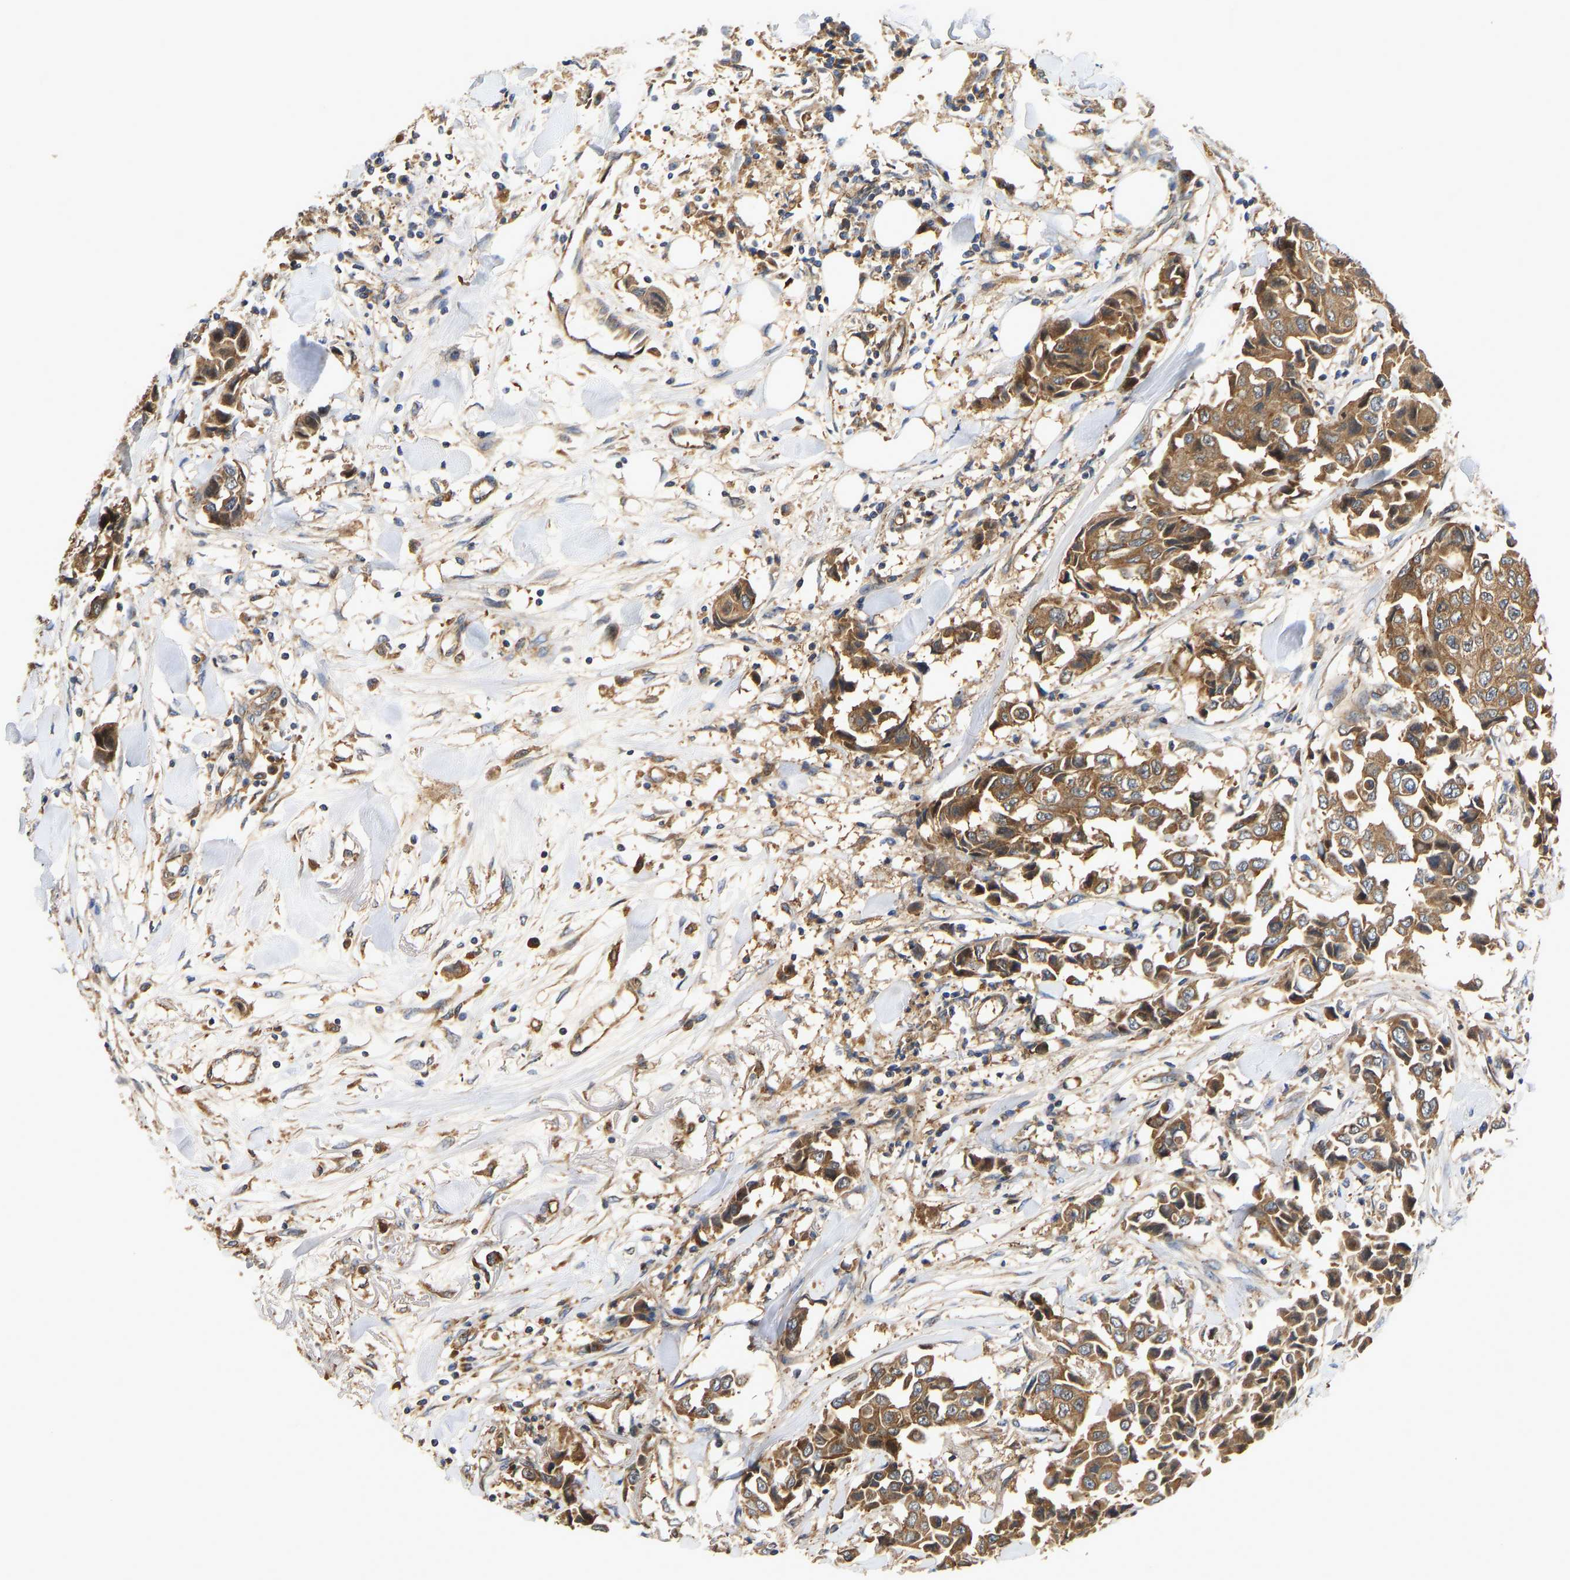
{"staining": {"intensity": "moderate", "quantity": ">75%", "location": "cytoplasmic/membranous"}, "tissue": "breast cancer", "cell_type": "Tumor cells", "image_type": "cancer", "snomed": [{"axis": "morphology", "description": "Duct carcinoma"}, {"axis": "topography", "description": "Breast"}], "caption": "Tumor cells display medium levels of moderate cytoplasmic/membranous positivity in approximately >75% of cells in breast cancer (infiltrating ductal carcinoma). (DAB IHC, brown staining for protein, blue staining for nuclei).", "gene": "FLNB", "patient": {"sex": "female", "age": 80}}